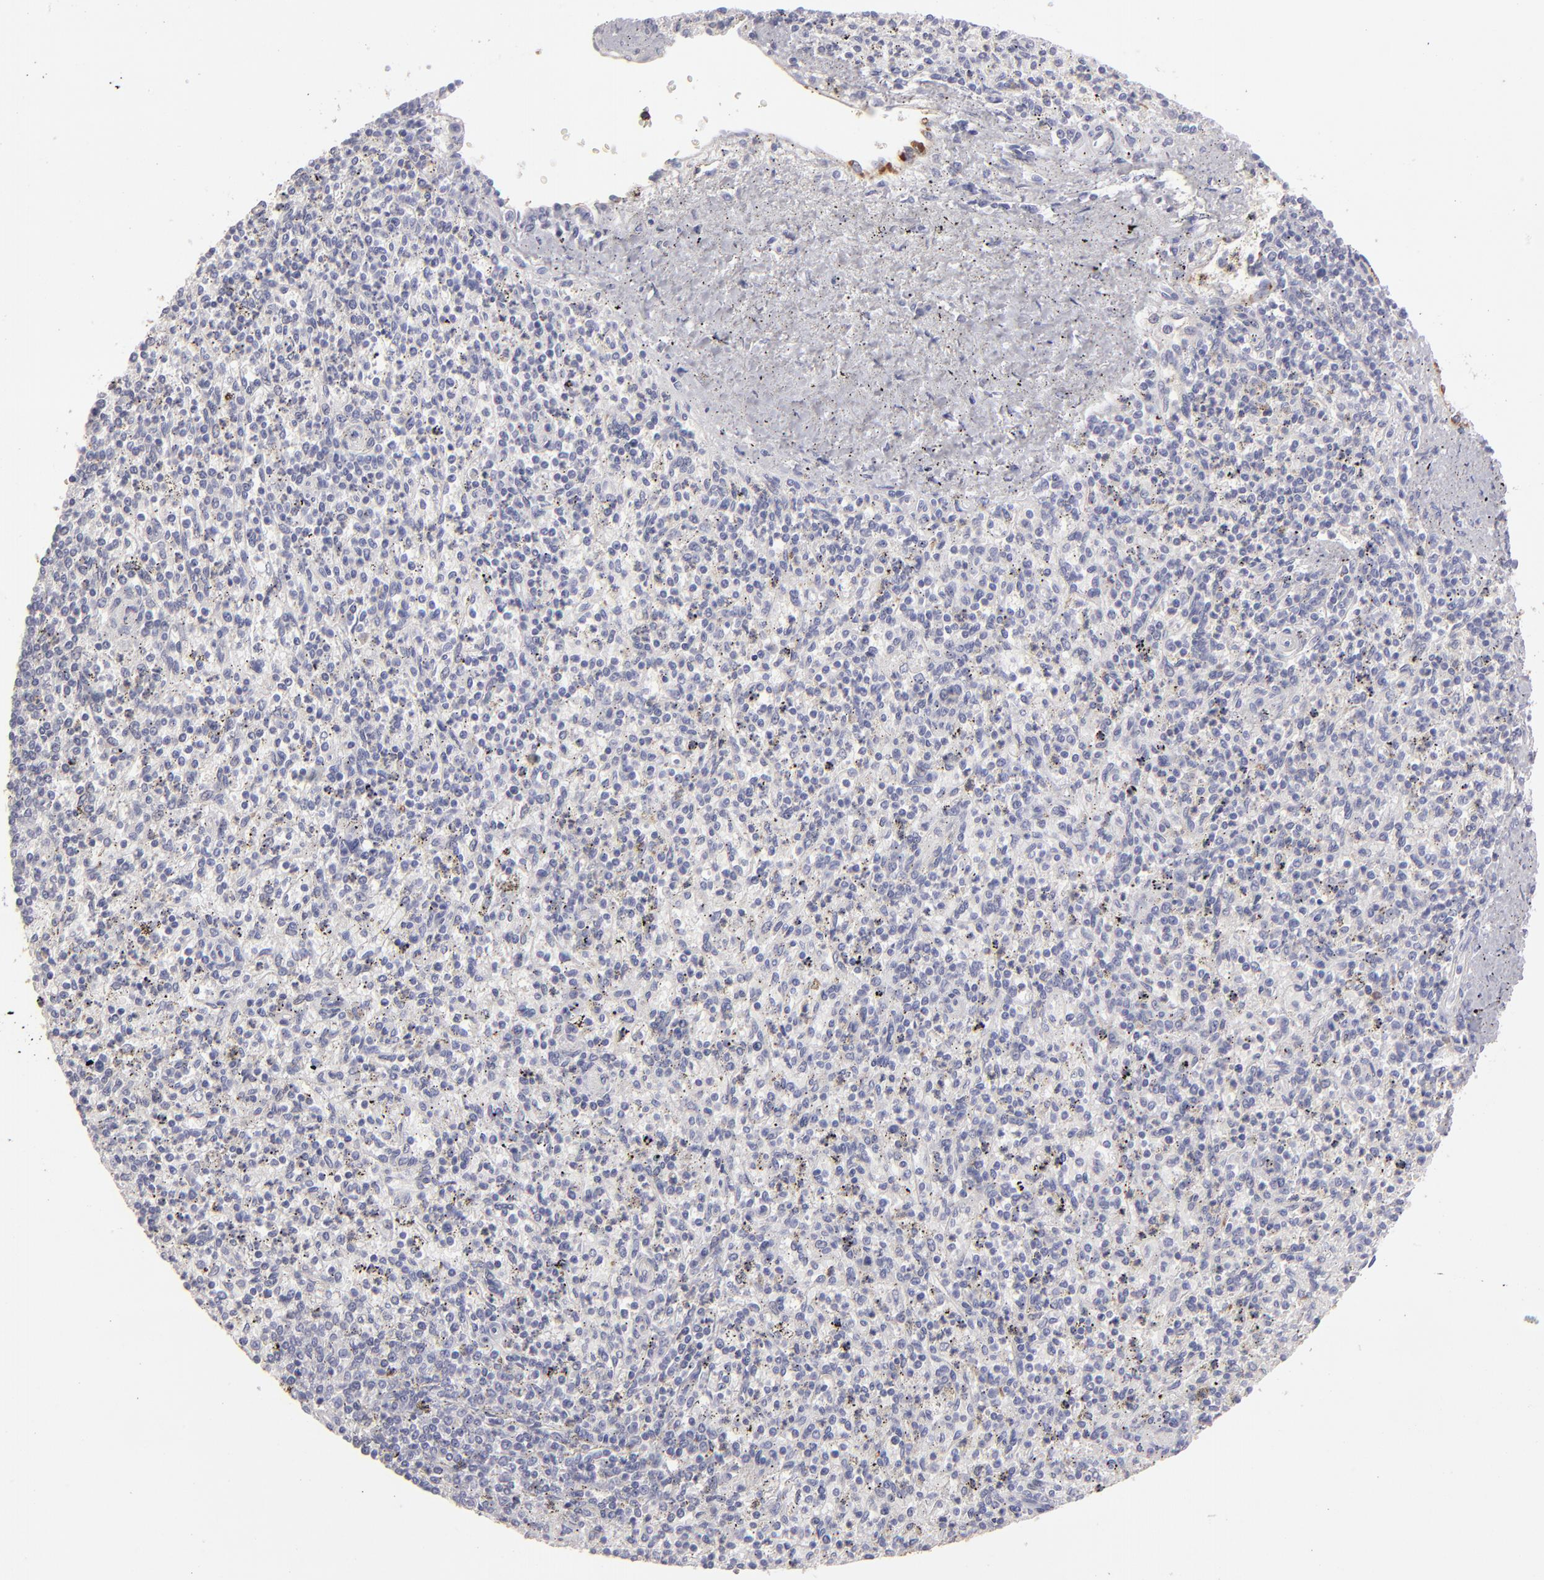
{"staining": {"intensity": "negative", "quantity": "none", "location": "none"}, "tissue": "spleen", "cell_type": "Cells in red pulp", "image_type": "normal", "snomed": [{"axis": "morphology", "description": "Normal tissue, NOS"}, {"axis": "topography", "description": "Spleen"}], "caption": "Immunohistochemistry micrograph of benign spleen: spleen stained with DAB (3,3'-diaminobenzidine) displays no significant protein positivity in cells in red pulp. (DAB (3,3'-diaminobenzidine) immunohistochemistry (IHC), high magnification).", "gene": "ABCC4", "patient": {"sex": "male", "age": 72}}